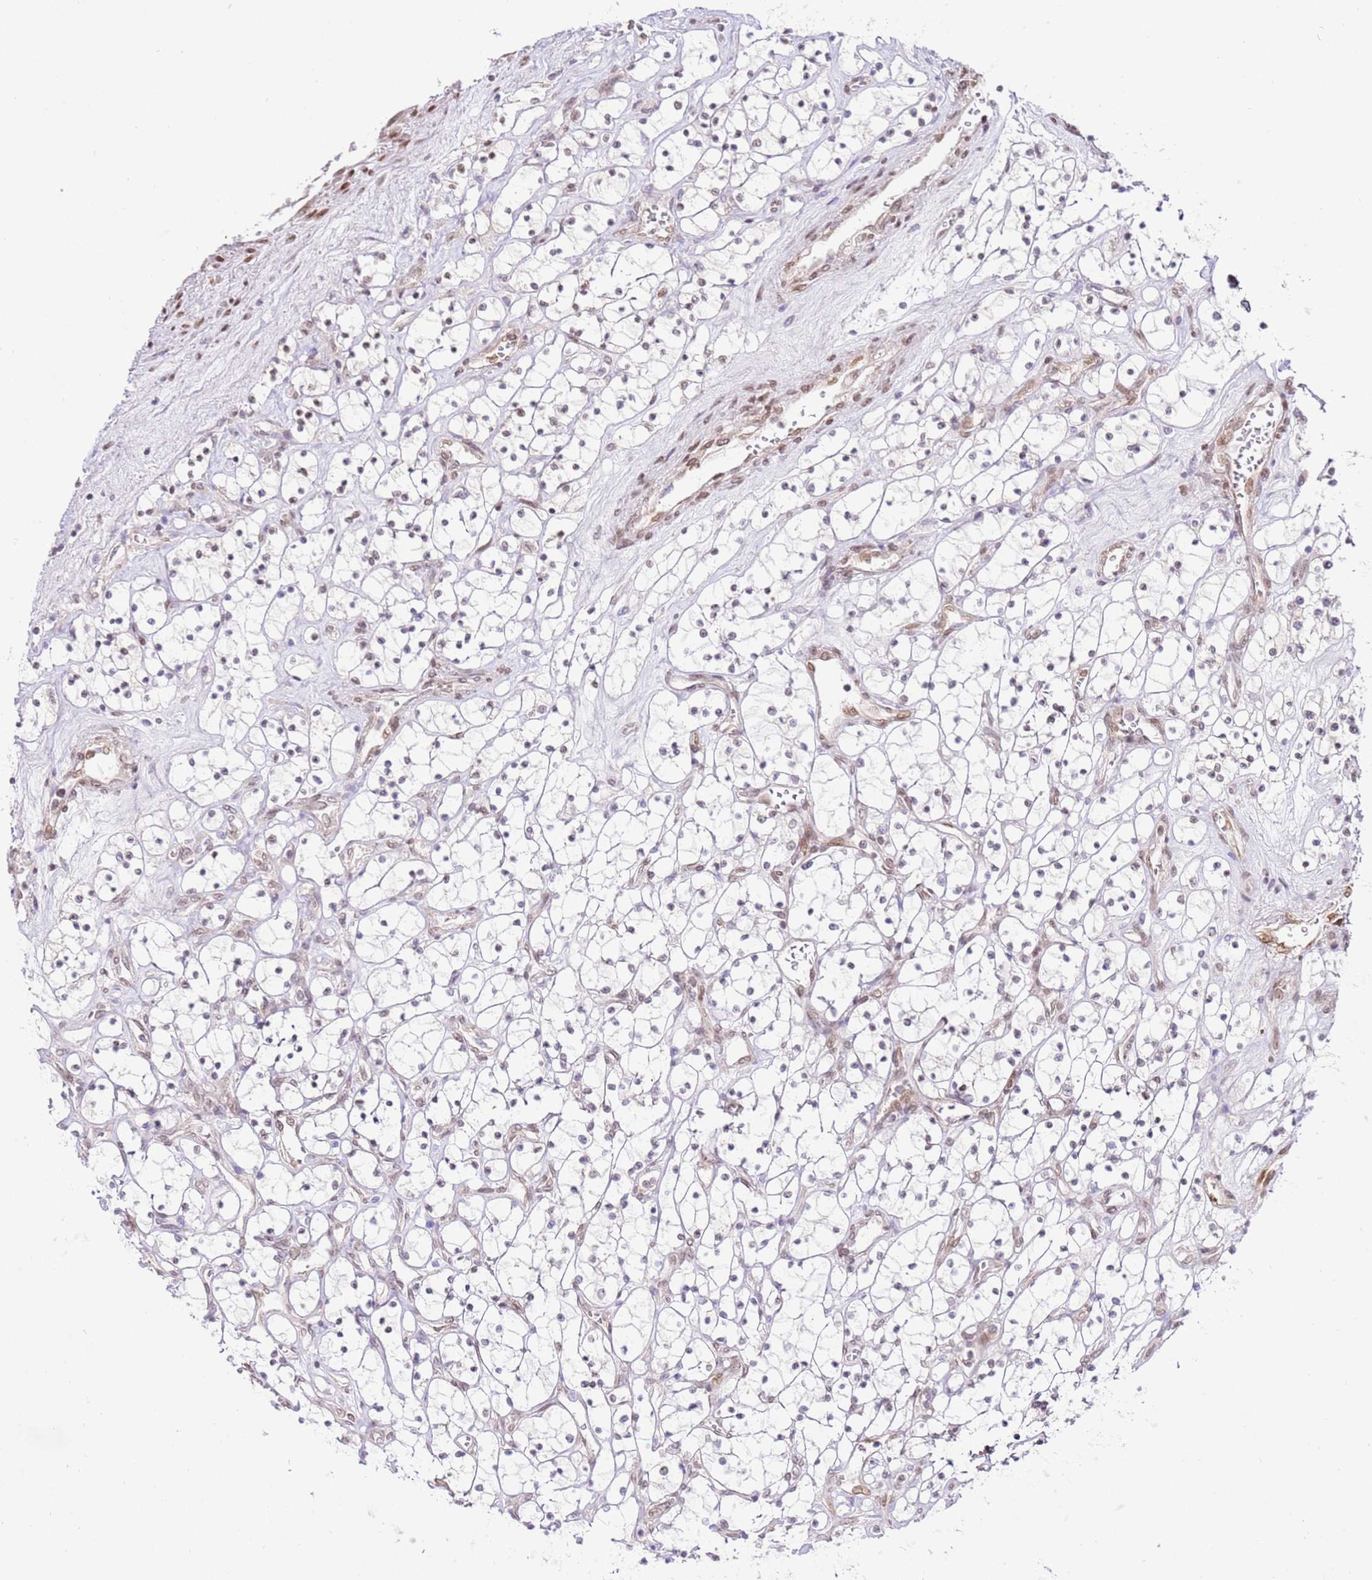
{"staining": {"intensity": "weak", "quantity": "25%-75%", "location": "nuclear"}, "tissue": "renal cancer", "cell_type": "Tumor cells", "image_type": "cancer", "snomed": [{"axis": "morphology", "description": "Adenocarcinoma, NOS"}, {"axis": "topography", "description": "Kidney"}], "caption": "An image of renal cancer stained for a protein demonstrates weak nuclear brown staining in tumor cells.", "gene": "TRIM37", "patient": {"sex": "female", "age": 69}}